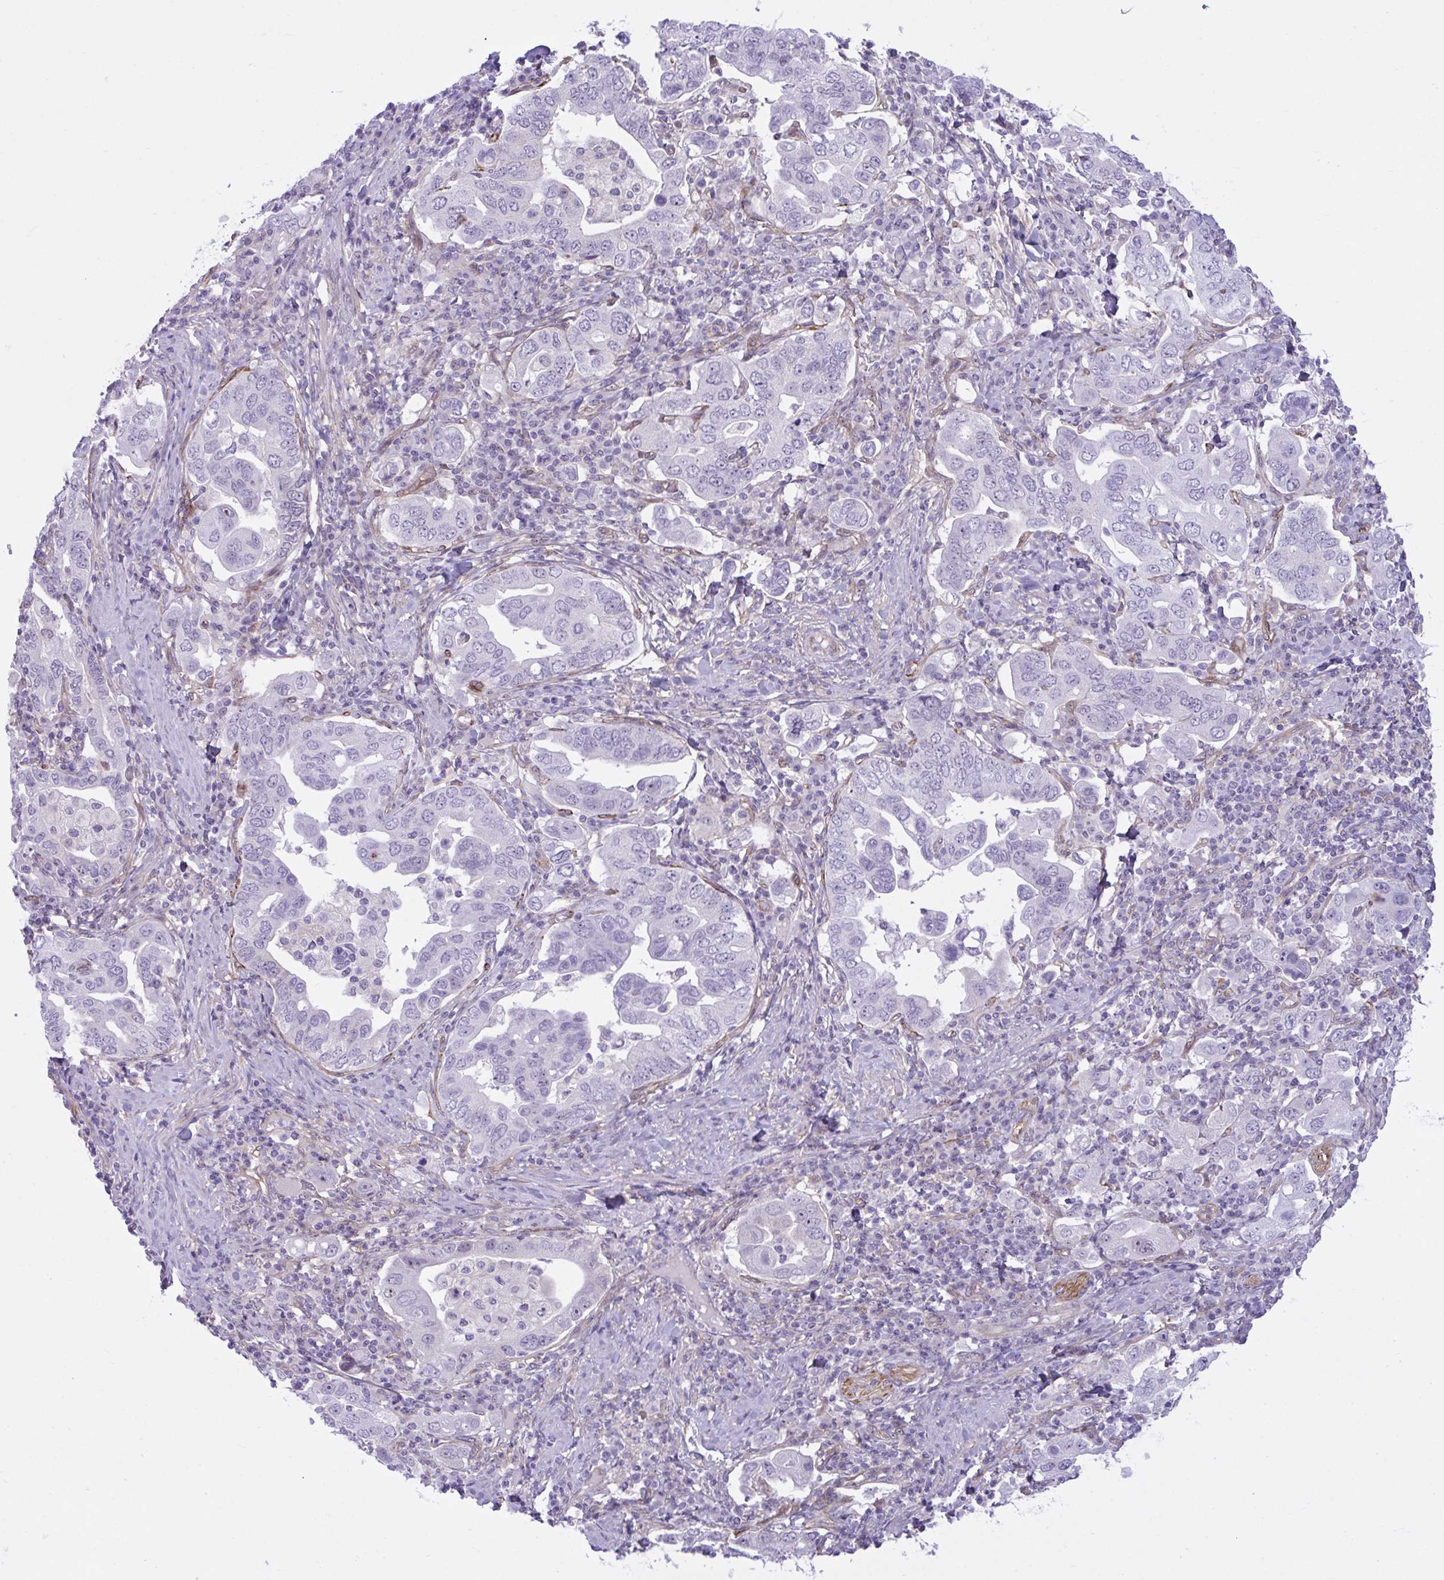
{"staining": {"intensity": "negative", "quantity": "none", "location": "none"}, "tissue": "stomach cancer", "cell_type": "Tumor cells", "image_type": "cancer", "snomed": [{"axis": "morphology", "description": "Adenocarcinoma, NOS"}, {"axis": "topography", "description": "Stomach, upper"}, {"axis": "topography", "description": "Stomach"}], "caption": "High power microscopy micrograph of an immunohistochemistry (IHC) photomicrograph of stomach cancer (adenocarcinoma), revealing no significant expression in tumor cells.", "gene": "PRRT4", "patient": {"sex": "male", "age": 62}}